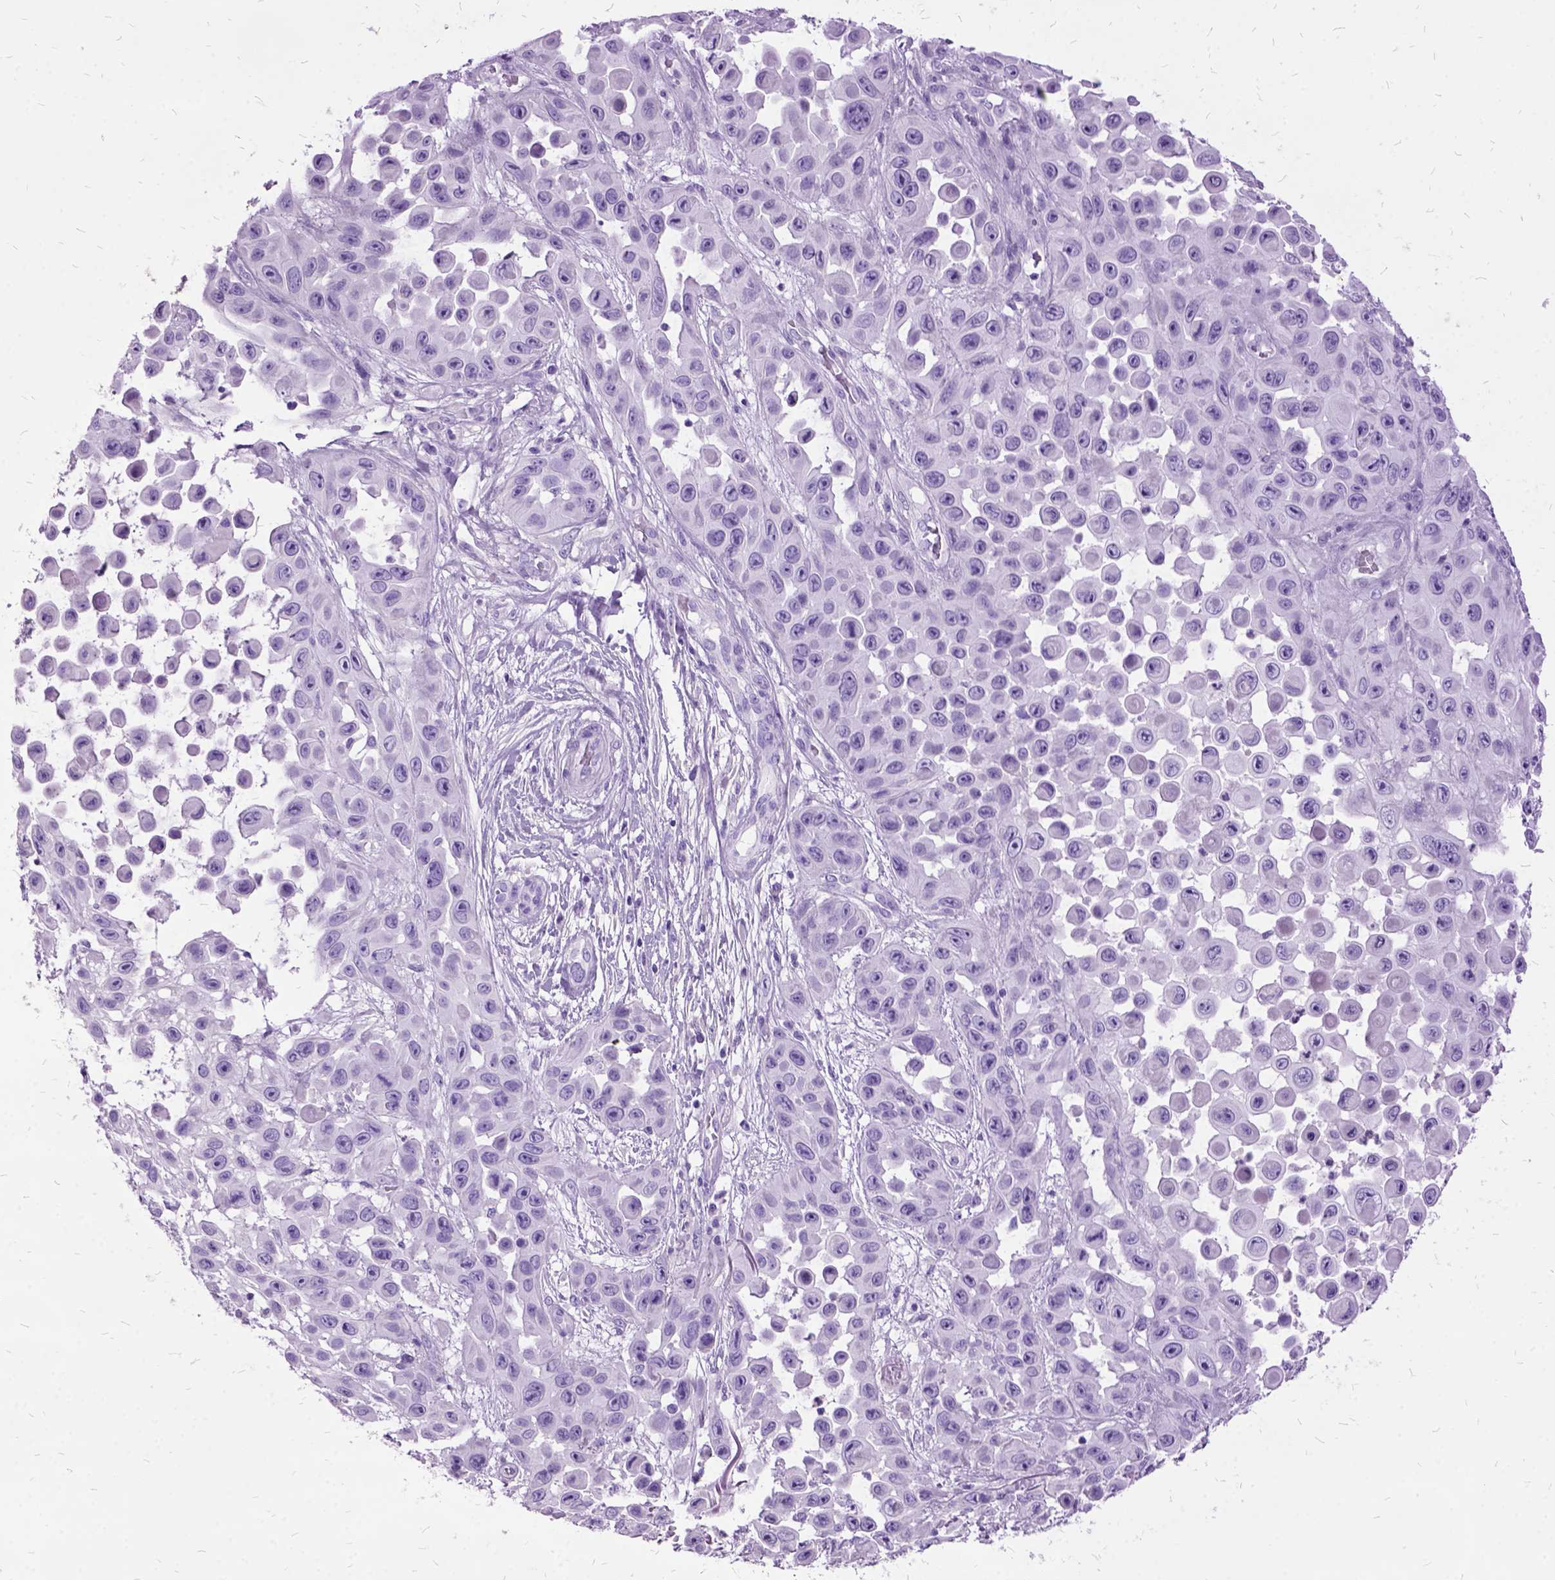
{"staining": {"intensity": "negative", "quantity": "none", "location": "none"}, "tissue": "skin cancer", "cell_type": "Tumor cells", "image_type": "cancer", "snomed": [{"axis": "morphology", "description": "Squamous cell carcinoma, NOS"}, {"axis": "topography", "description": "Skin"}], "caption": "Micrograph shows no protein expression in tumor cells of skin squamous cell carcinoma tissue.", "gene": "MME", "patient": {"sex": "male", "age": 81}}